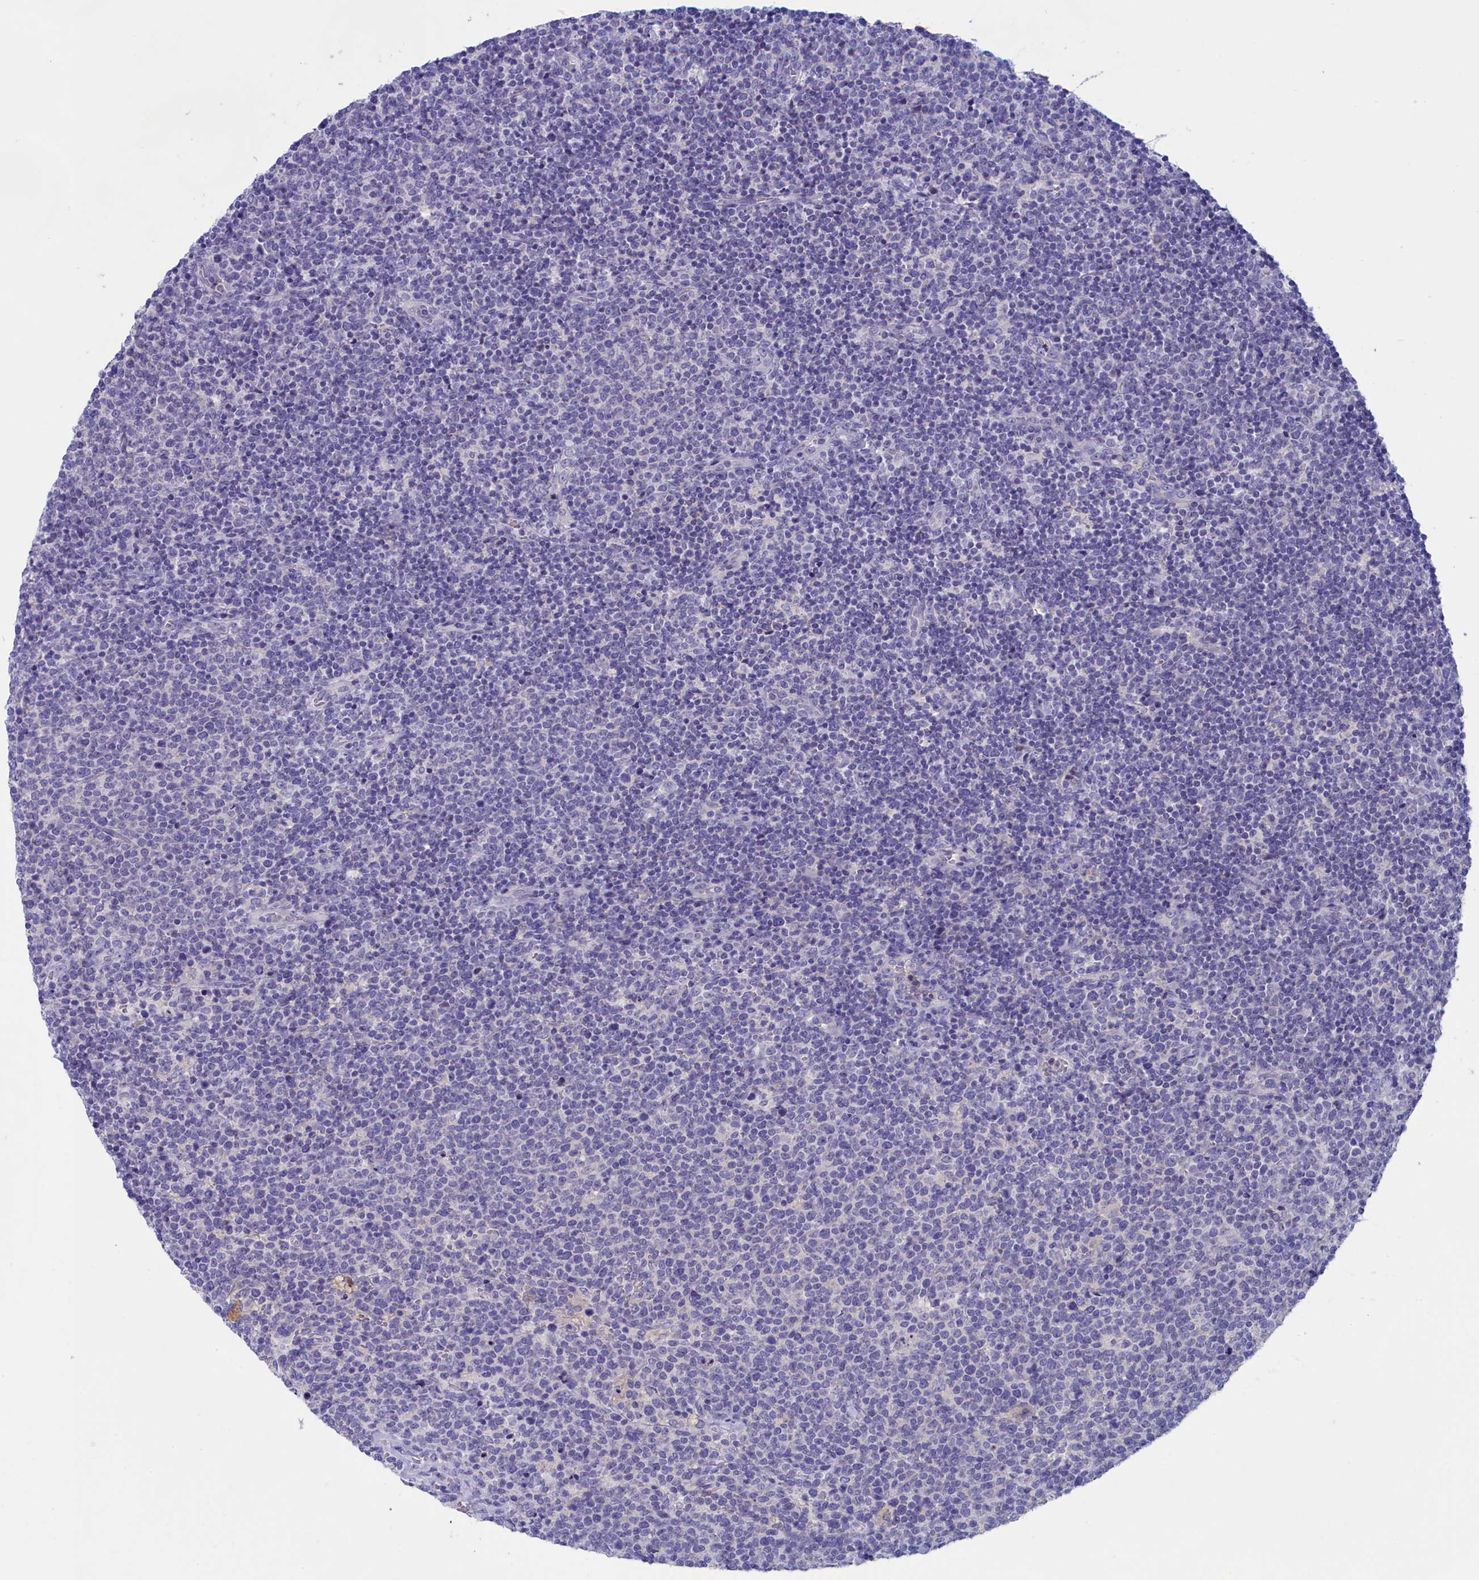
{"staining": {"intensity": "negative", "quantity": "none", "location": "none"}, "tissue": "lymphoma", "cell_type": "Tumor cells", "image_type": "cancer", "snomed": [{"axis": "morphology", "description": "Malignant lymphoma, non-Hodgkin's type, High grade"}, {"axis": "topography", "description": "Lymph node"}], "caption": "Malignant lymphoma, non-Hodgkin's type (high-grade) was stained to show a protein in brown. There is no significant positivity in tumor cells.", "gene": "VPS35L", "patient": {"sex": "male", "age": 61}}